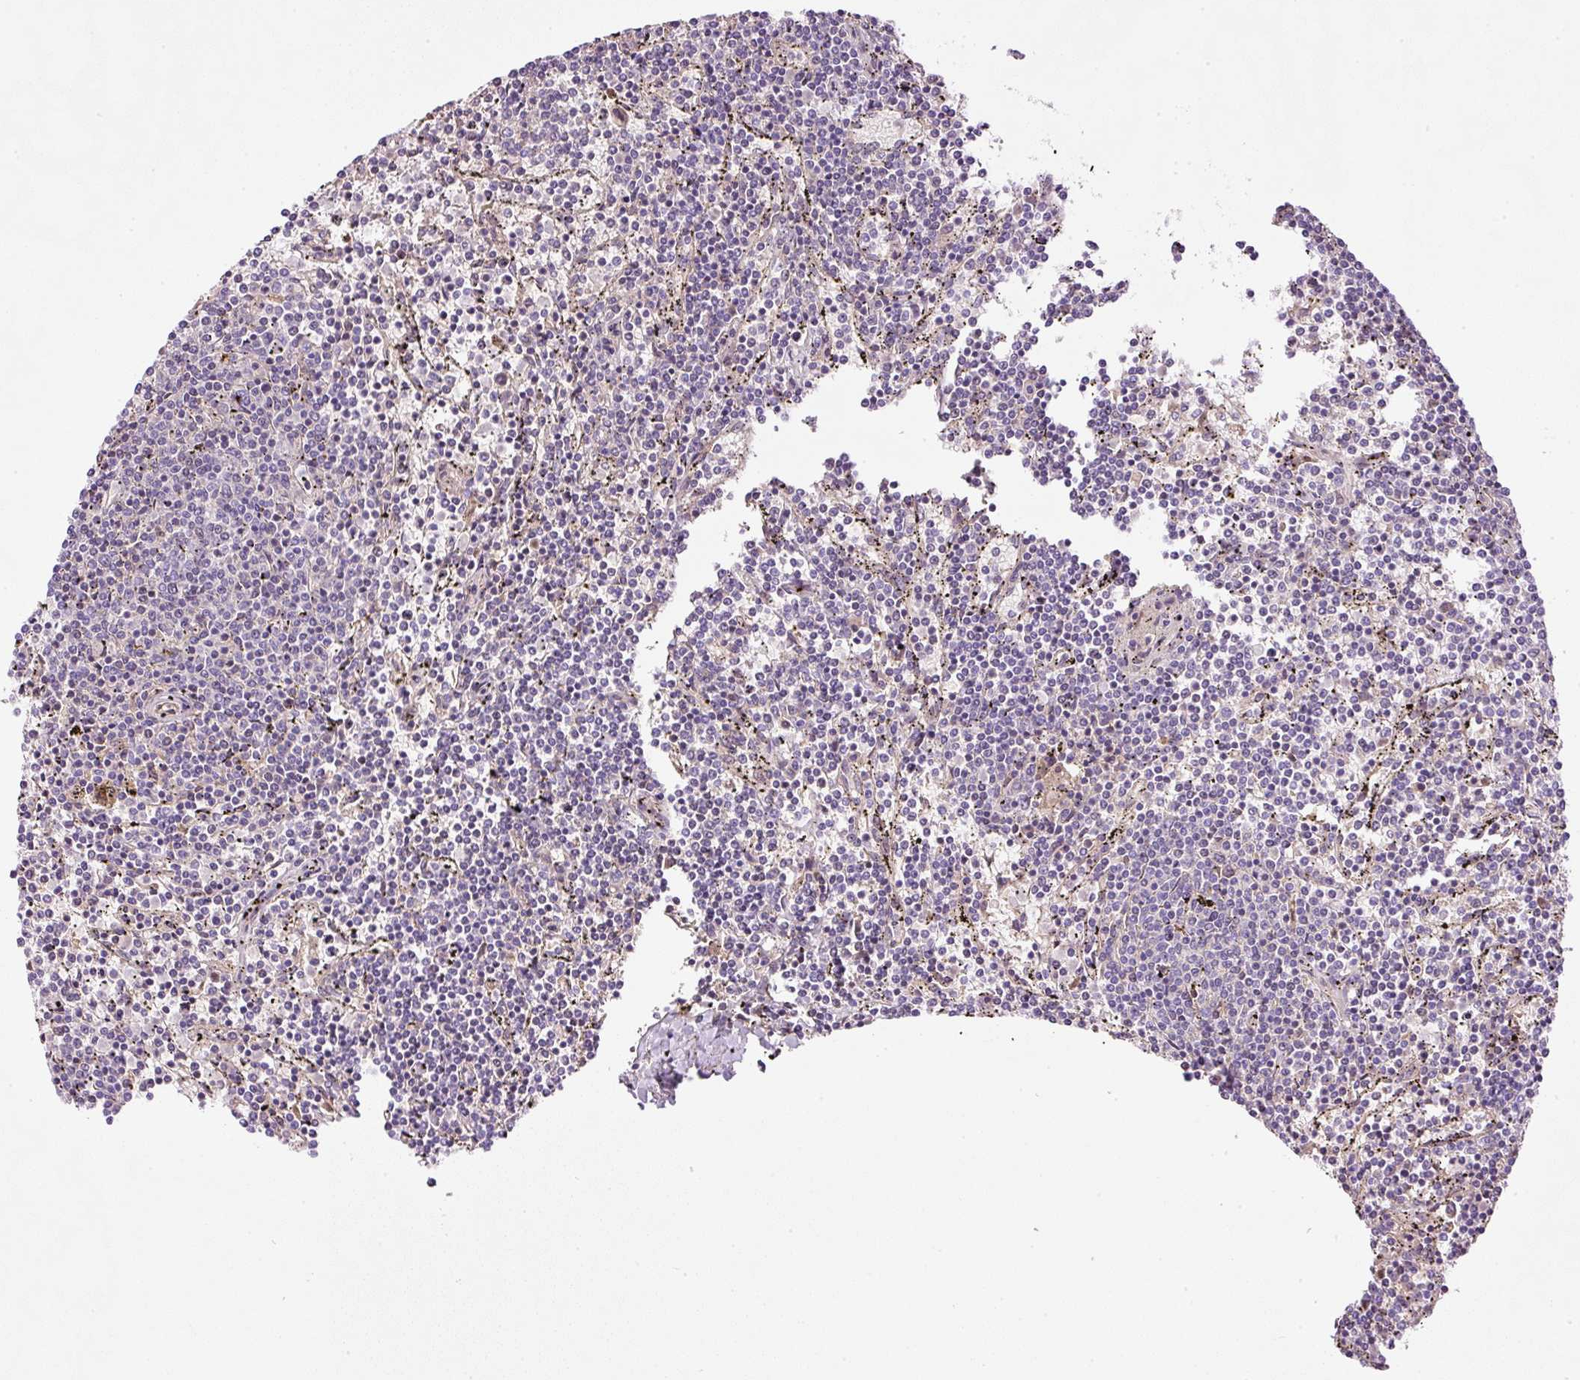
{"staining": {"intensity": "negative", "quantity": "none", "location": "none"}, "tissue": "lymphoma", "cell_type": "Tumor cells", "image_type": "cancer", "snomed": [{"axis": "morphology", "description": "Malignant lymphoma, non-Hodgkin's type, Low grade"}, {"axis": "topography", "description": "Spleen"}], "caption": "Tumor cells are negative for protein expression in human lymphoma. The staining was performed using DAB to visualize the protein expression in brown, while the nuclei were stained in blue with hematoxylin (Magnification: 20x).", "gene": "TBC1D2B", "patient": {"sex": "female", "age": 50}}